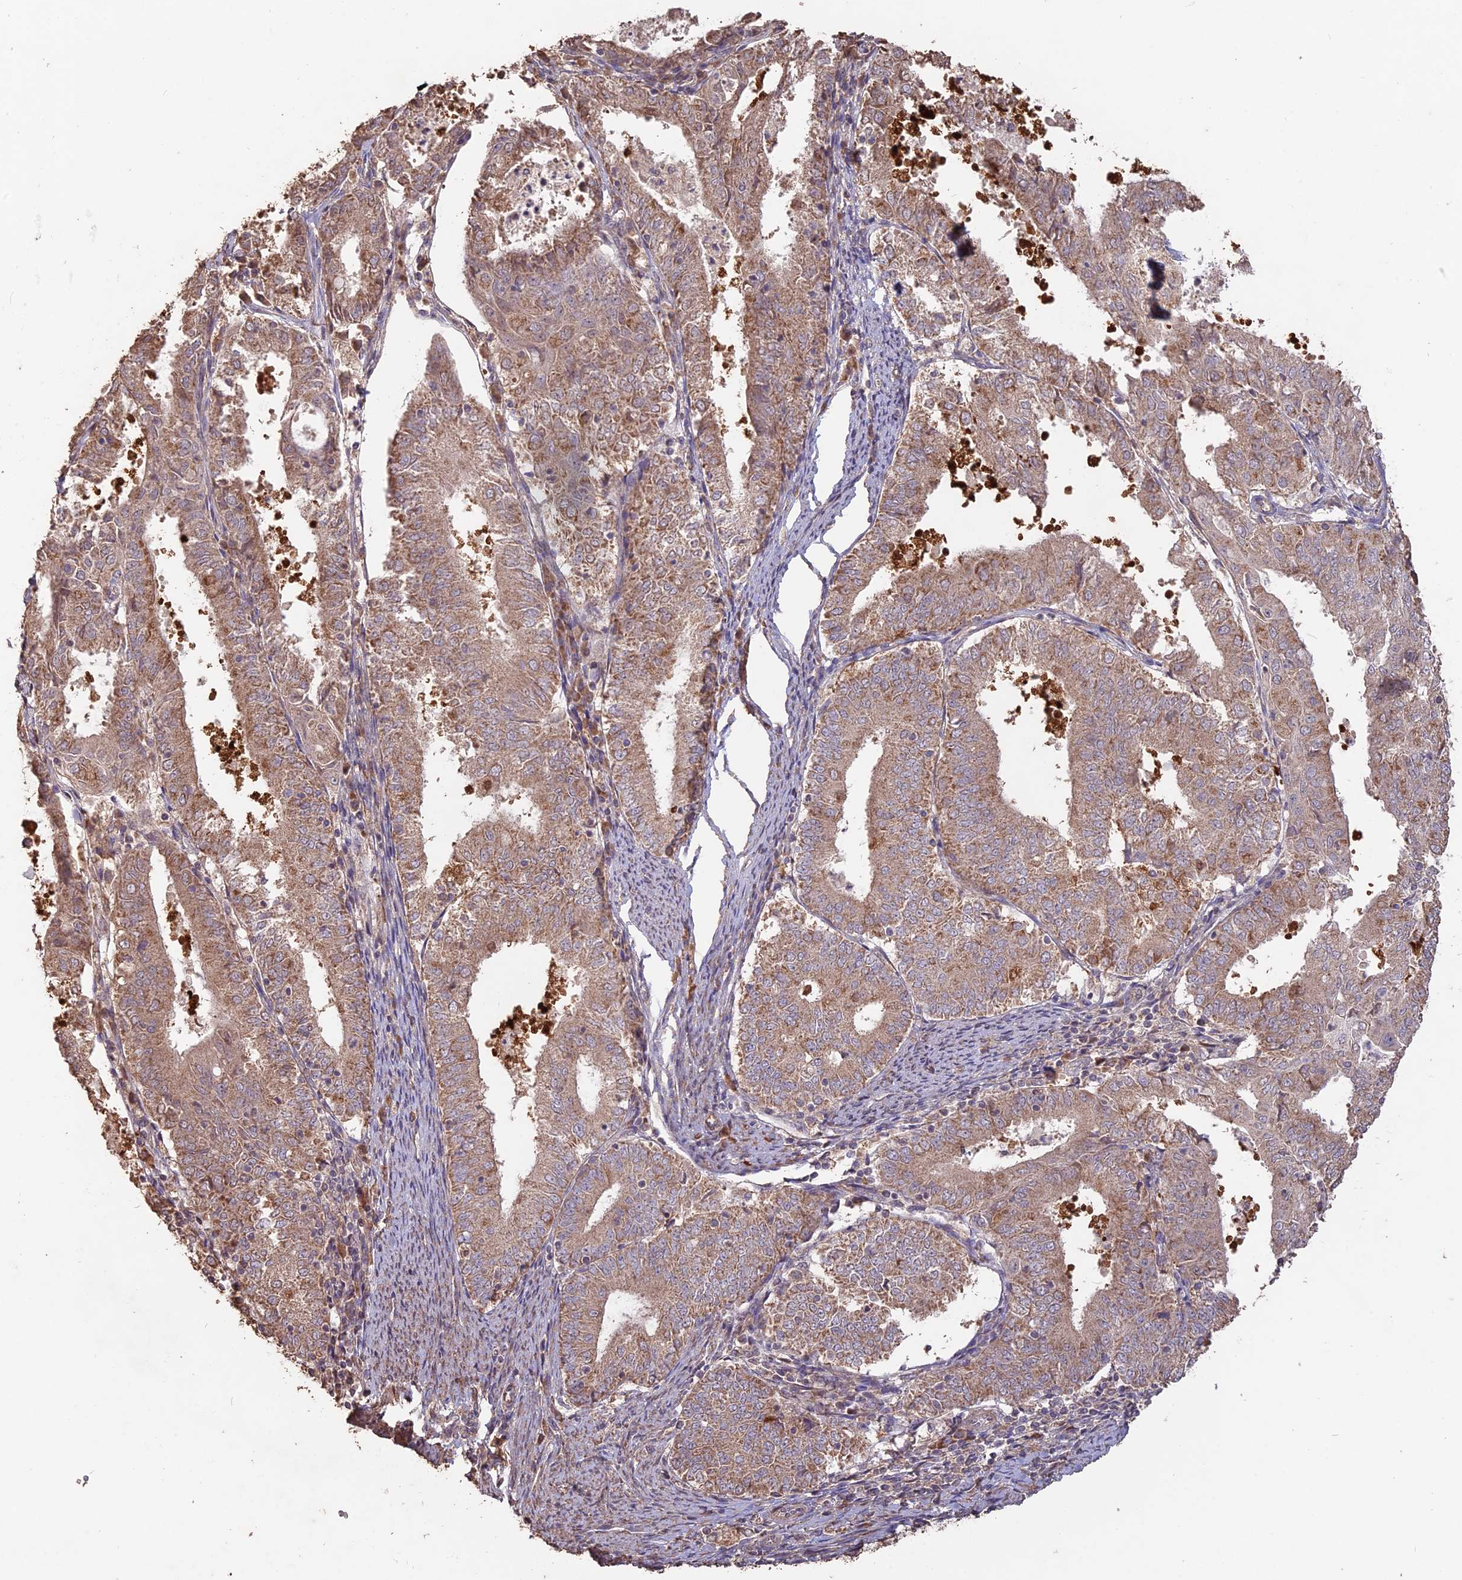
{"staining": {"intensity": "weak", "quantity": ">75%", "location": "cytoplasmic/membranous"}, "tissue": "endometrial cancer", "cell_type": "Tumor cells", "image_type": "cancer", "snomed": [{"axis": "morphology", "description": "Adenocarcinoma, NOS"}, {"axis": "topography", "description": "Endometrium"}], "caption": "There is low levels of weak cytoplasmic/membranous staining in tumor cells of endometrial cancer (adenocarcinoma), as demonstrated by immunohistochemical staining (brown color).", "gene": "LAYN", "patient": {"sex": "female", "age": 57}}